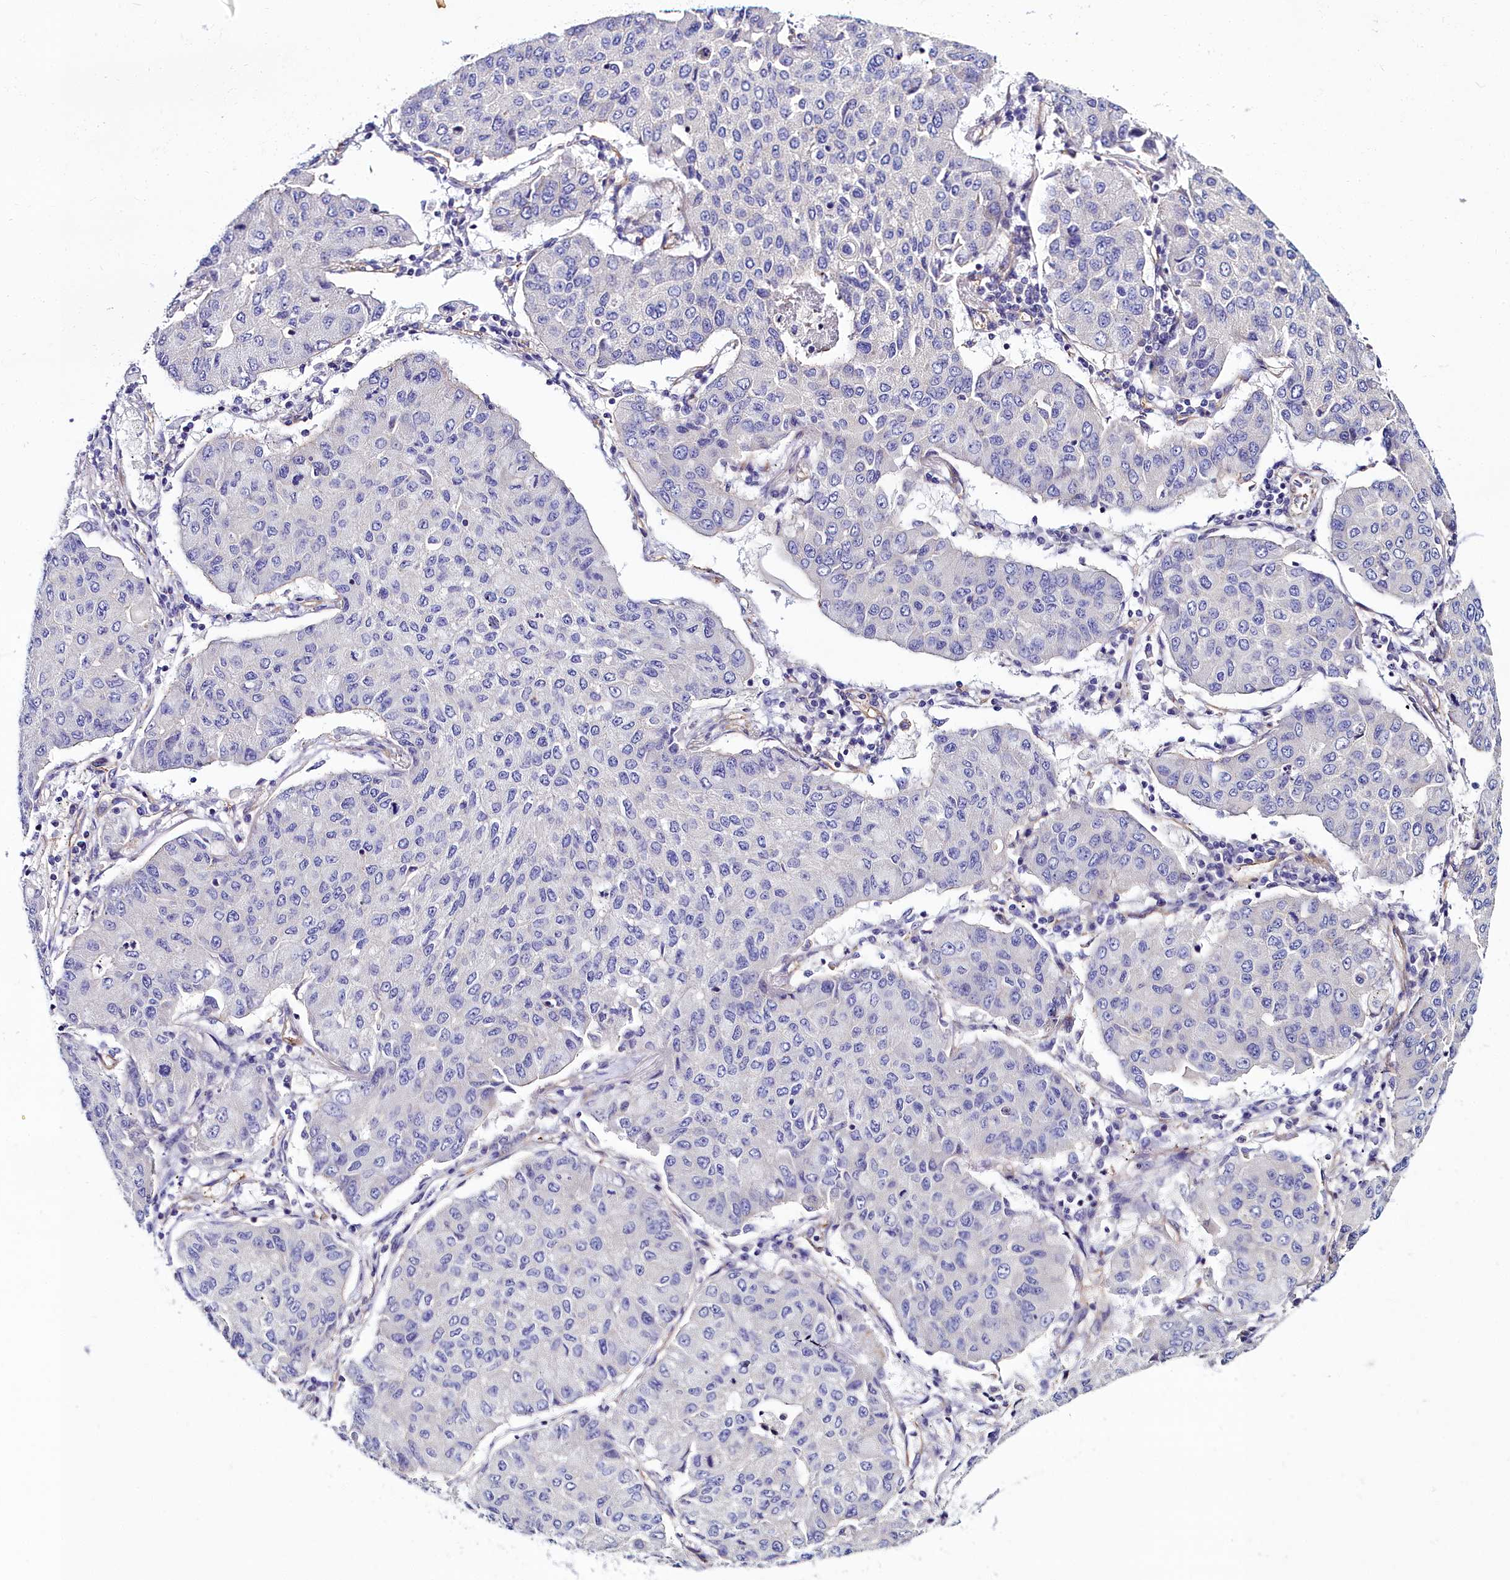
{"staining": {"intensity": "negative", "quantity": "none", "location": "none"}, "tissue": "lung cancer", "cell_type": "Tumor cells", "image_type": "cancer", "snomed": [{"axis": "morphology", "description": "Squamous cell carcinoma, NOS"}, {"axis": "topography", "description": "Lung"}], "caption": "Immunohistochemistry (IHC) of lung cancer (squamous cell carcinoma) reveals no staining in tumor cells.", "gene": "FADS3", "patient": {"sex": "male", "age": 74}}